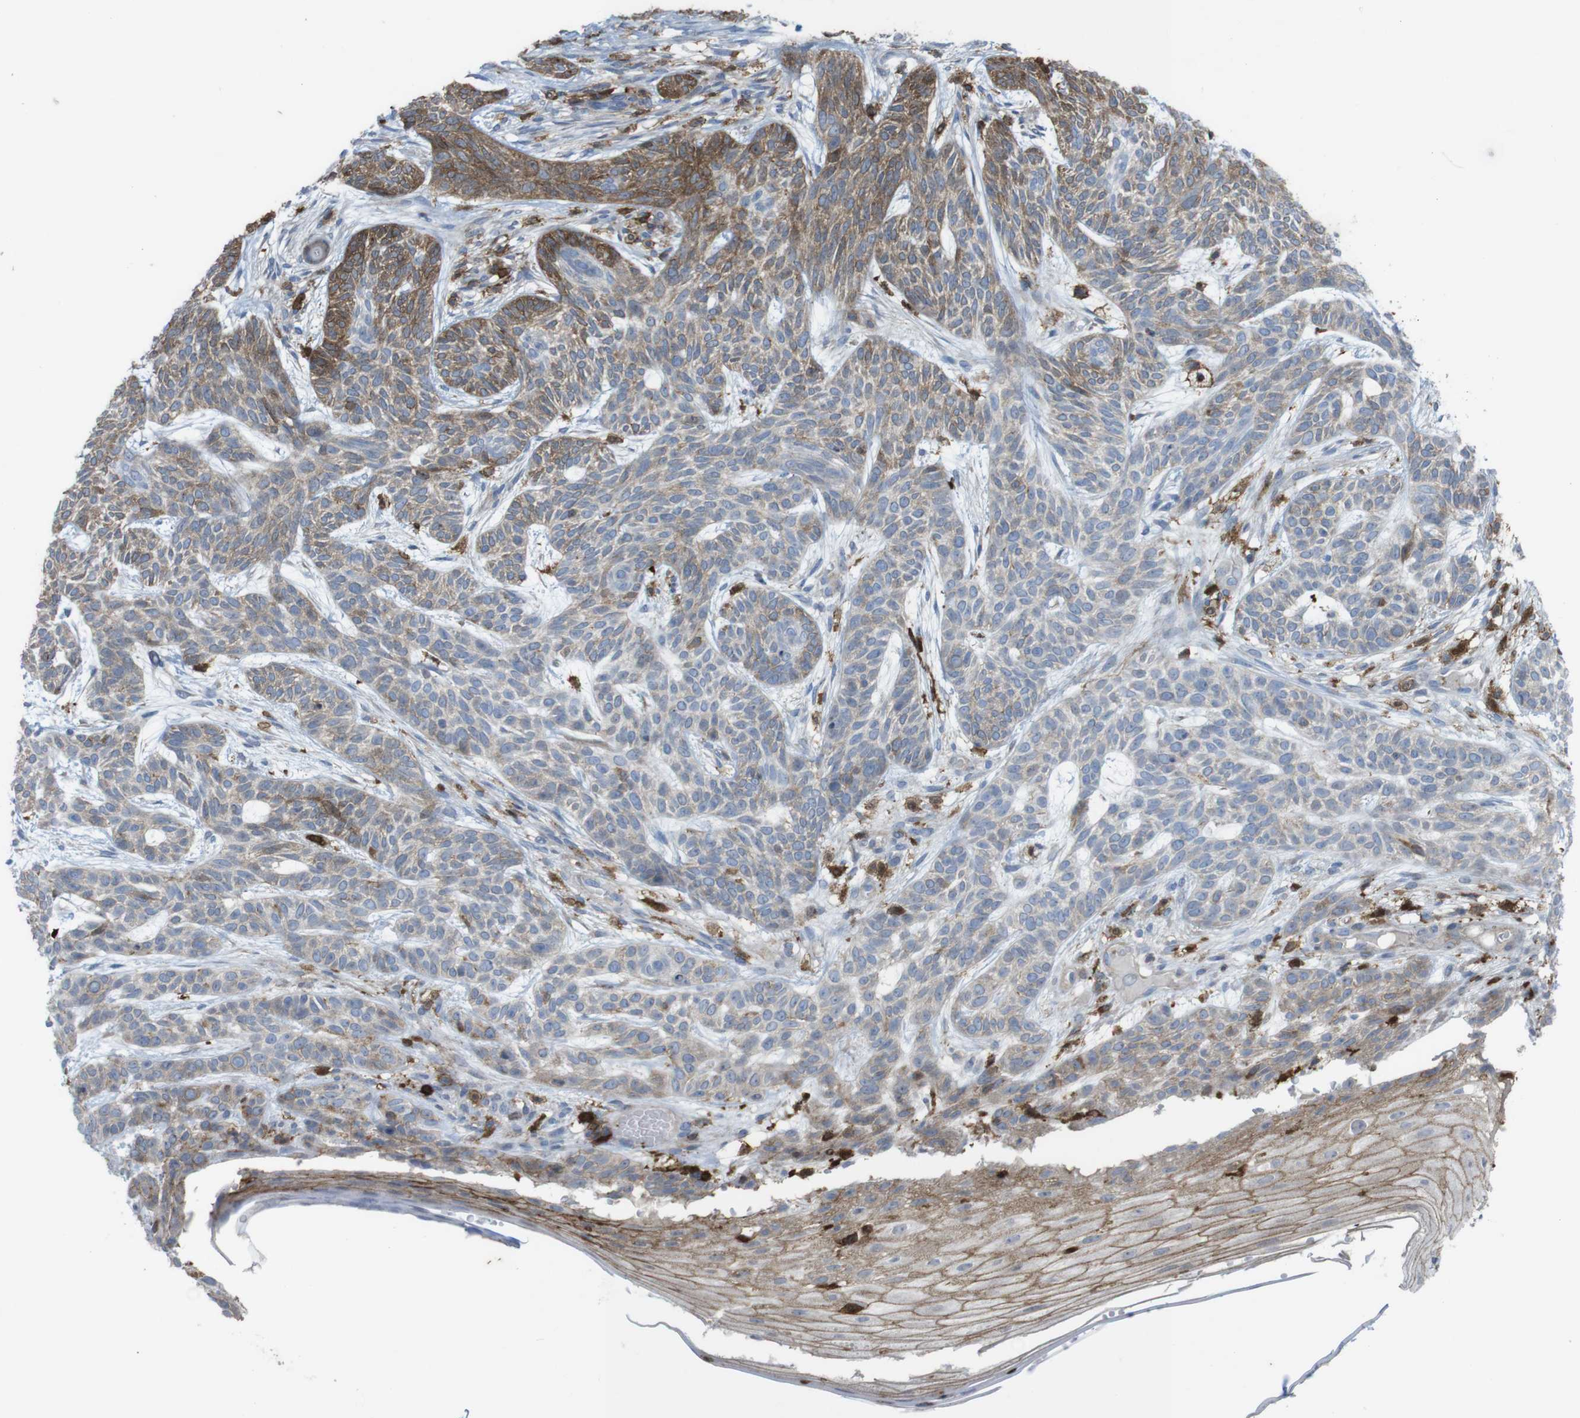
{"staining": {"intensity": "moderate", "quantity": "25%-75%", "location": "cytoplasmic/membranous"}, "tissue": "skin cancer", "cell_type": "Tumor cells", "image_type": "cancer", "snomed": [{"axis": "morphology", "description": "Basal cell carcinoma"}, {"axis": "topography", "description": "Skin"}], "caption": "Immunohistochemical staining of skin basal cell carcinoma exhibits medium levels of moderate cytoplasmic/membranous protein expression in approximately 25%-75% of tumor cells. (IHC, brightfield microscopy, high magnification).", "gene": "PRKCD", "patient": {"sex": "female", "age": 59}}